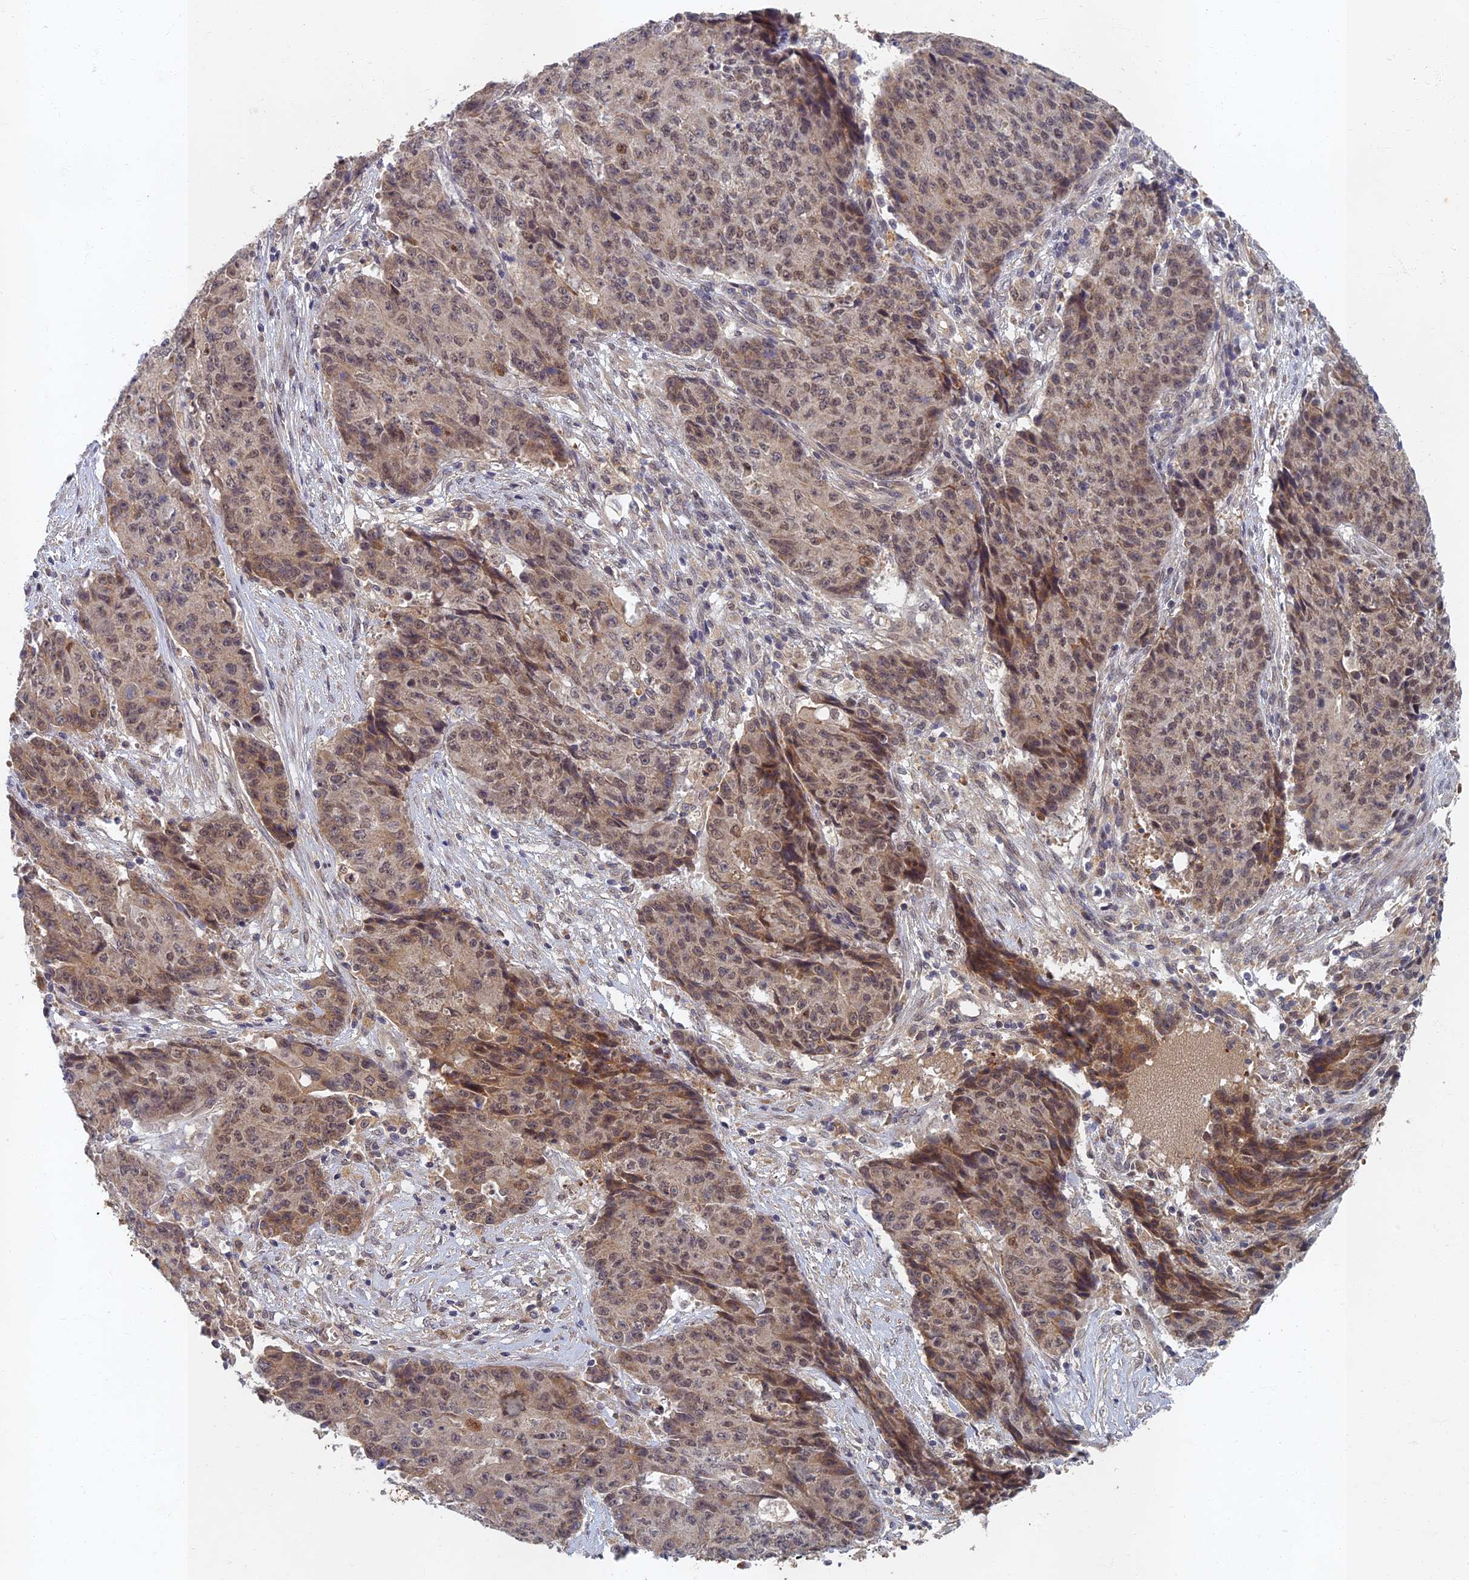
{"staining": {"intensity": "weak", "quantity": ">75%", "location": "cytoplasmic/membranous,nuclear"}, "tissue": "ovarian cancer", "cell_type": "Tumor cells", "image_type": "cancer", "snomed": [{"axis": "morphology", "description": "Carcinoma, endometroid"}, {"axis": "topography", "description": "Ovary"}], "caption": "Approximately >75% of tumor cells in human ovarian cancer (endometroid carcinoma) display weak cytoplasmic/membranous and nuclear protein positivity as visualized by brown immunohistochemical staining.", "gene": "EARS2", "patient": {"sex": "female", "age": 42}}